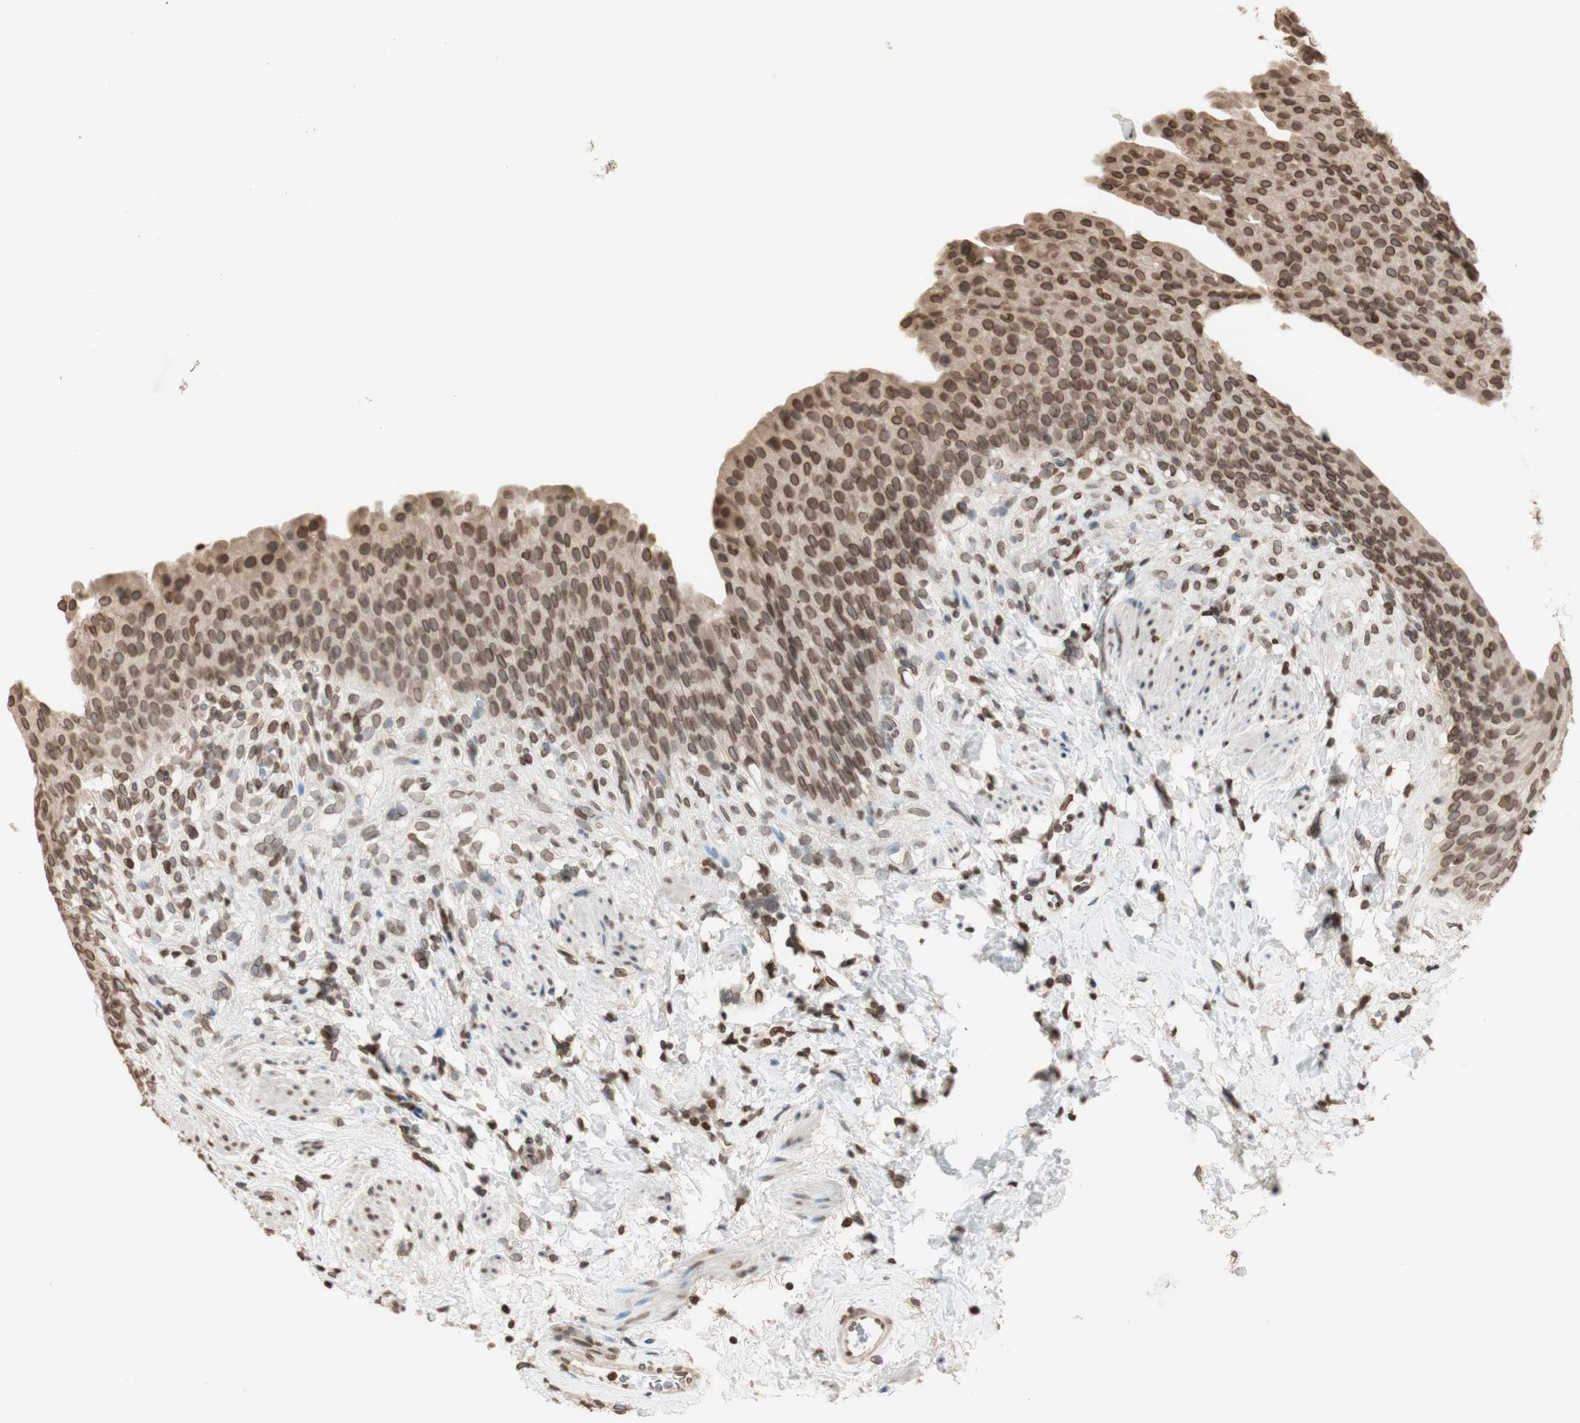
{"staining": {"intensity": "moderate", "quantity": ">75%", "location": "cytoplasmic/membranous,nuclear"}, "tissue": "urinary bladder", "cell_type": "Urothelial cells", "image_type": "normal", "snomed": [{"axis": "morphology", "description": "Normal tissue, NOS"}, {"axis": "topography", "description": "Urinary bladder"}], "caption": "This micrograph shows unremarkable urinary bladder stained with immunohistochemistry (IHC) to label a protein in brown. The cytoplasmic/membranous,nuclear of urothelial cells show moderate positivity for the protein. Nuclei are counter-stained blue.", "gene": "TMPO", "patient": {"sex": "female", "age": 79}}